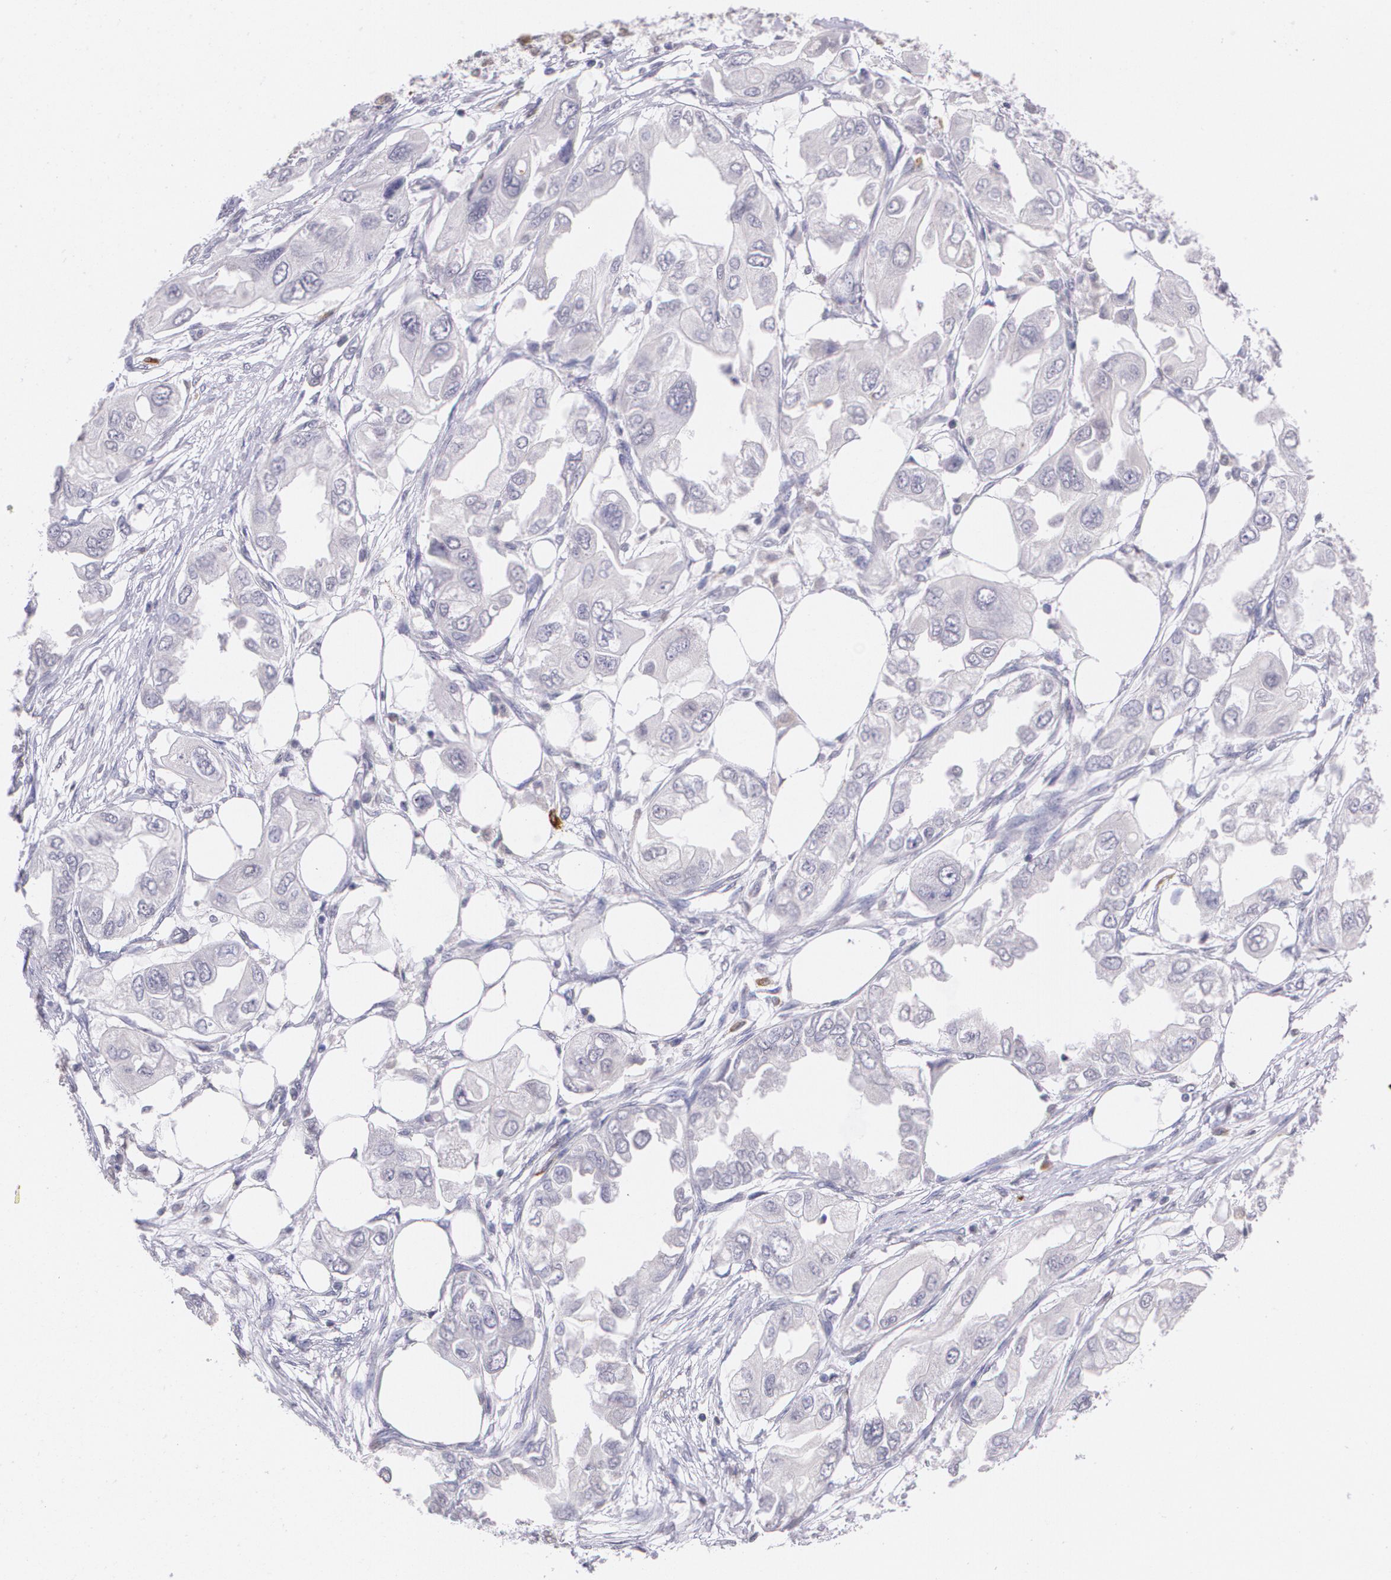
{"staining": {"intensity": "negative", "quantity": "none", "location": "none"}, "tissue": "endometrial cancer", "cell_type": "Tumor cells", "image_type": "cancer", "snomed": [{"axis": "morphology", "description": "Adenocarcinoma, NOS"}, {"axis": "topography", "description": "Endometrium"}], "caption": "This image is of adenocarcinoma (endometrial) stained with immunohistochemistry to label a protein in brown with the nuclei are counter-stained blue. There is no expression in tumor cells.", "gene": "RTN1", "patient": {"sex": "female", "age": 67}}